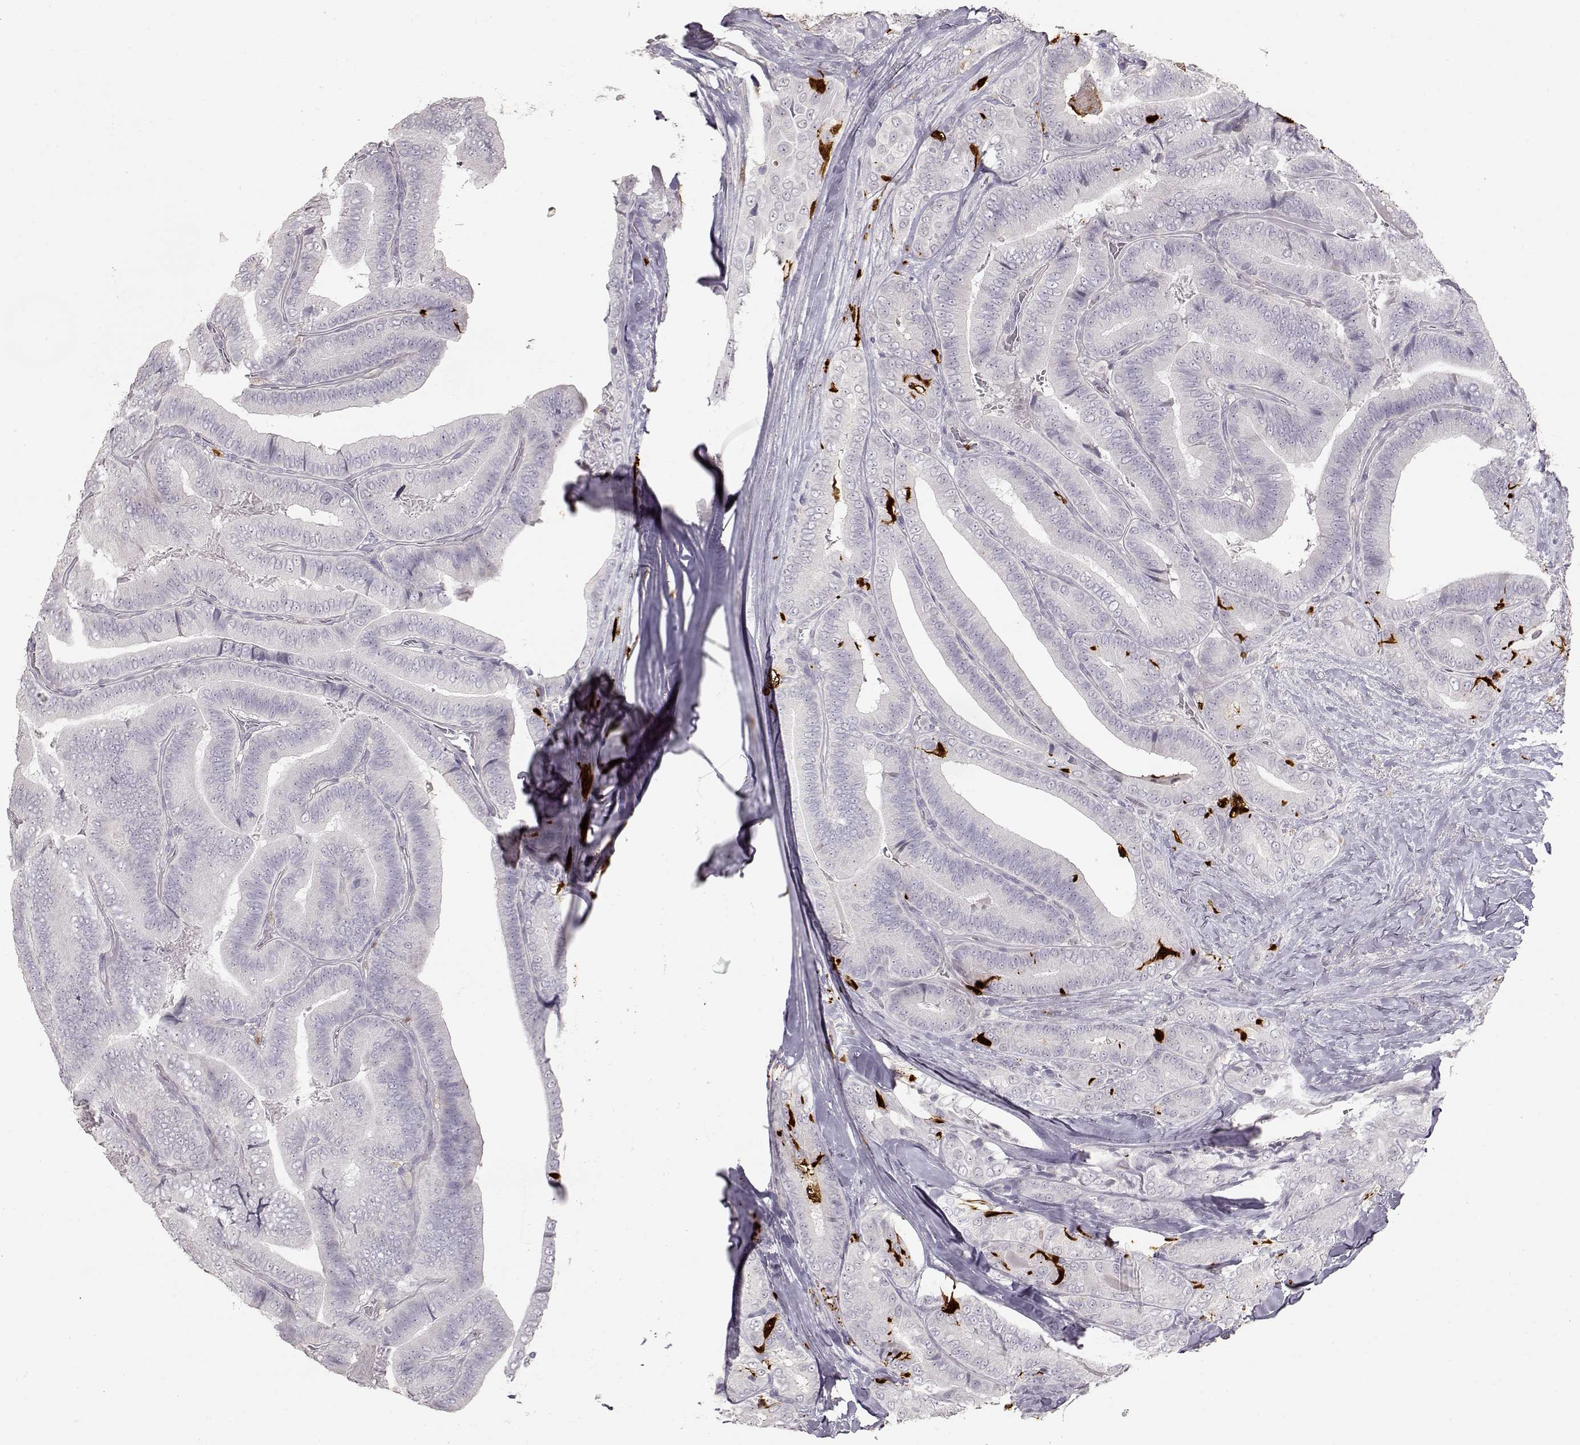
{"staining": {"intensity": "negative", "quantity": "none", "location": "none"}, "tissue": "thyroid cancer", "cell_type": "Tumor cells", "image_type": "cancer", "snomed": [{"axis": "morphology", "description": "Papillary adenocarcinoma, NOS"}, {"axis": "topography", "description": "Thyroid gland"}], "caption": "Image shows no significant protein staining in tumor cells of thyroid cancer. (Stains: DAB immunohistochemistry with hematoxylin counter stain, Microscopy: brightfield microscopy at high magnification).", "gene": "S100B", "patient": {"sex": "male", "age": 61}}